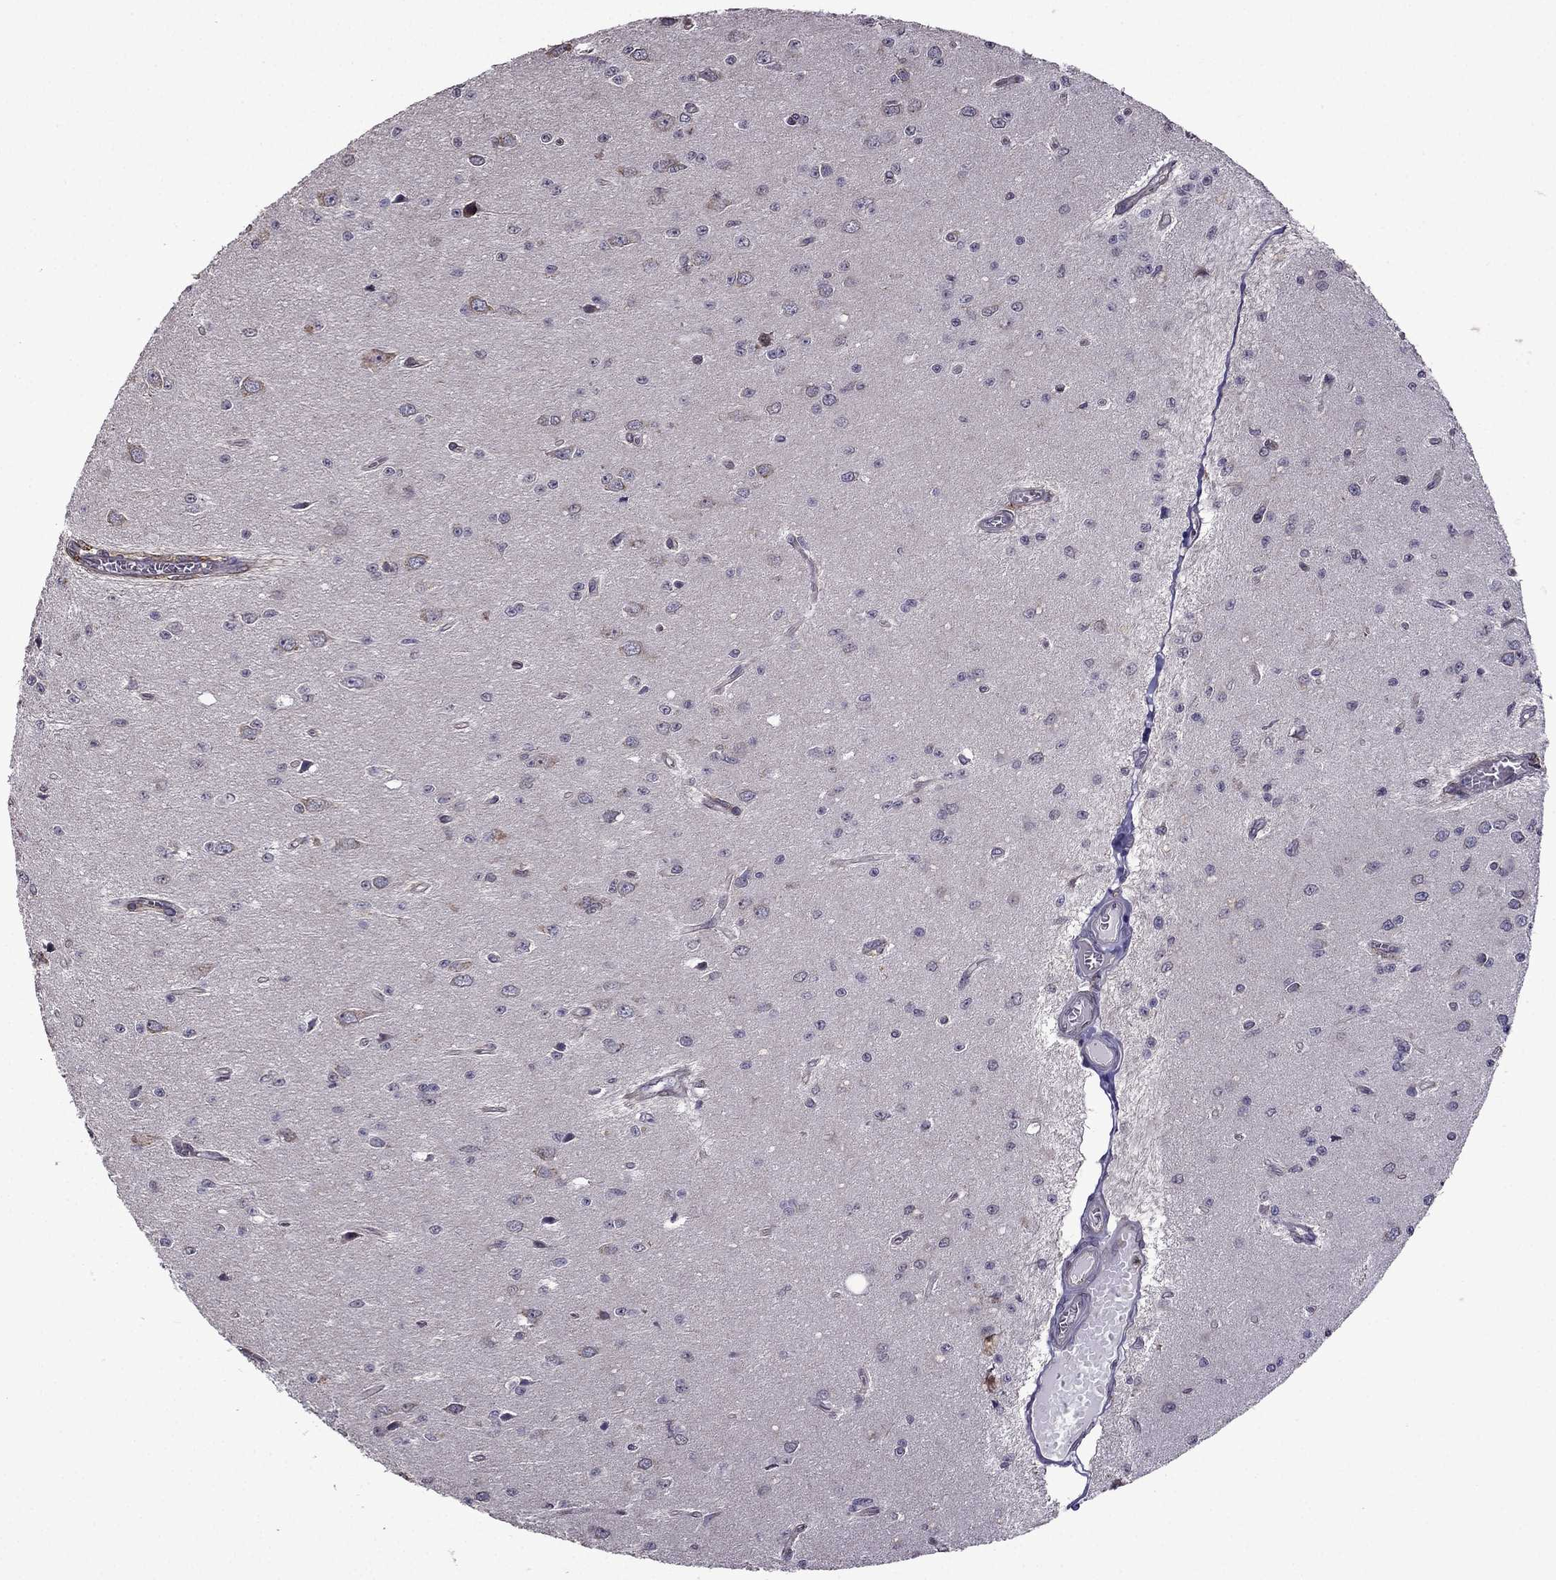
{"staining": {"intensity": "negative", "quantity": "none", "location": "none"}, "tissue": "glioma", "cell_type": "Tumor cells", "image_type": "cancer", "snomed": [{"axis": "morphology", "description": "Glioma, malignant, Low grade"}, {"axis": "topography", "description": "Brain"}], "caption": "The image exhibits no significant expression in tumor cells of glioma.", "gene": "IKBIP", "patient": {"sex": "female", "age": 45}}